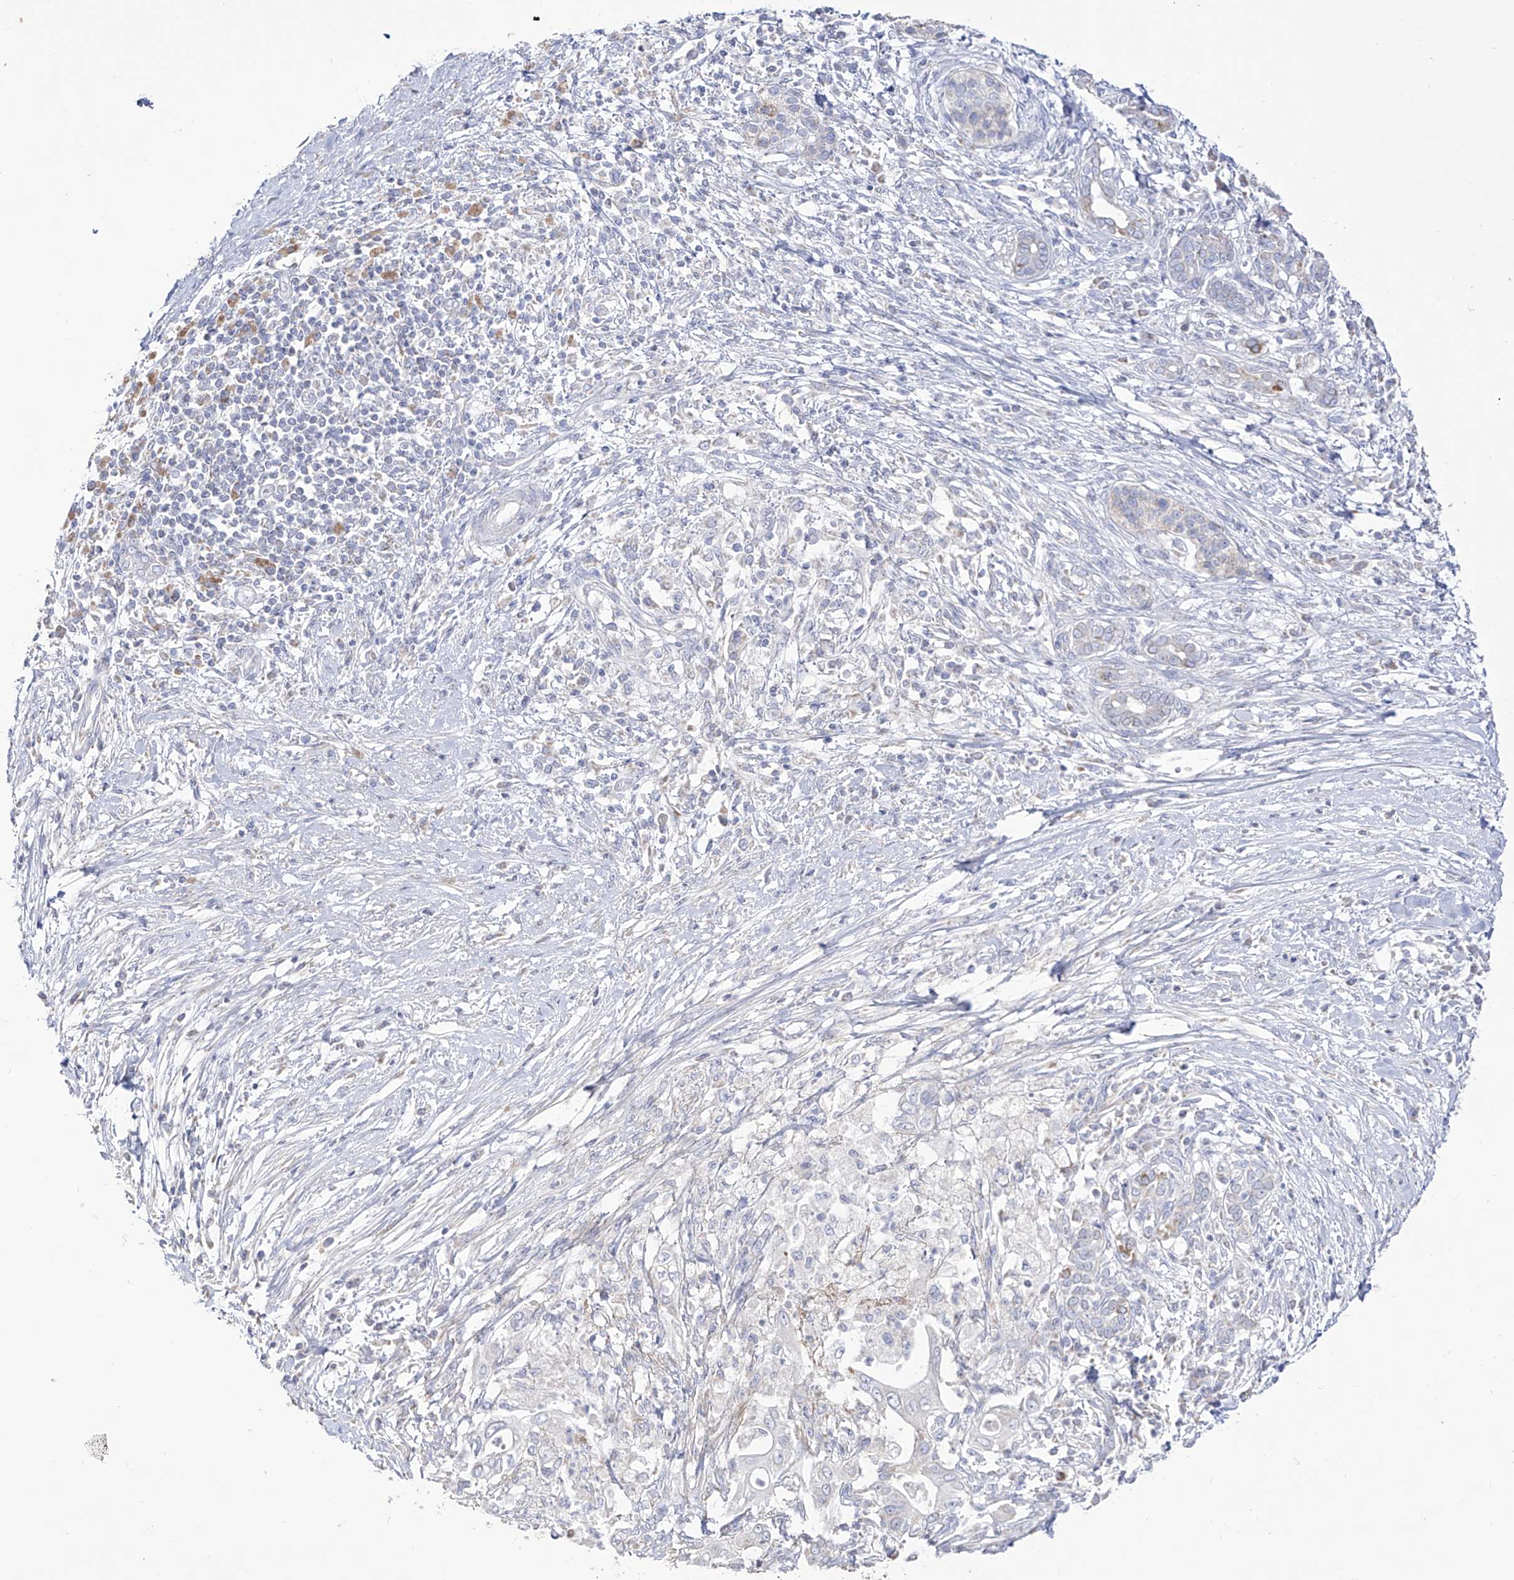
{"staining": {"intensity": "negative", "quantity": "none", "location": "none"}, "tissue": "pancreatic cancer", "cell_type": "Tumor cells", "image_type": "cancer", "snomed": [{"axis": "morphology", "description": "Adenocarcinoma, NOS"}, {"axis": "topography", "description": "Pancreas"}], "caption": "Tumor cells are negative for protein expression in human pancreatic cancer (adenocarcinoma). The staining was performed using DAB (3,3'-diaminobenzidine) to visualize the protein expression in brown, while the nuclei were stained in blue with hematoxylin (Magnification: 20x).", "gene": "RCHY1", "patient": {"sex": "male", "age": 58}}